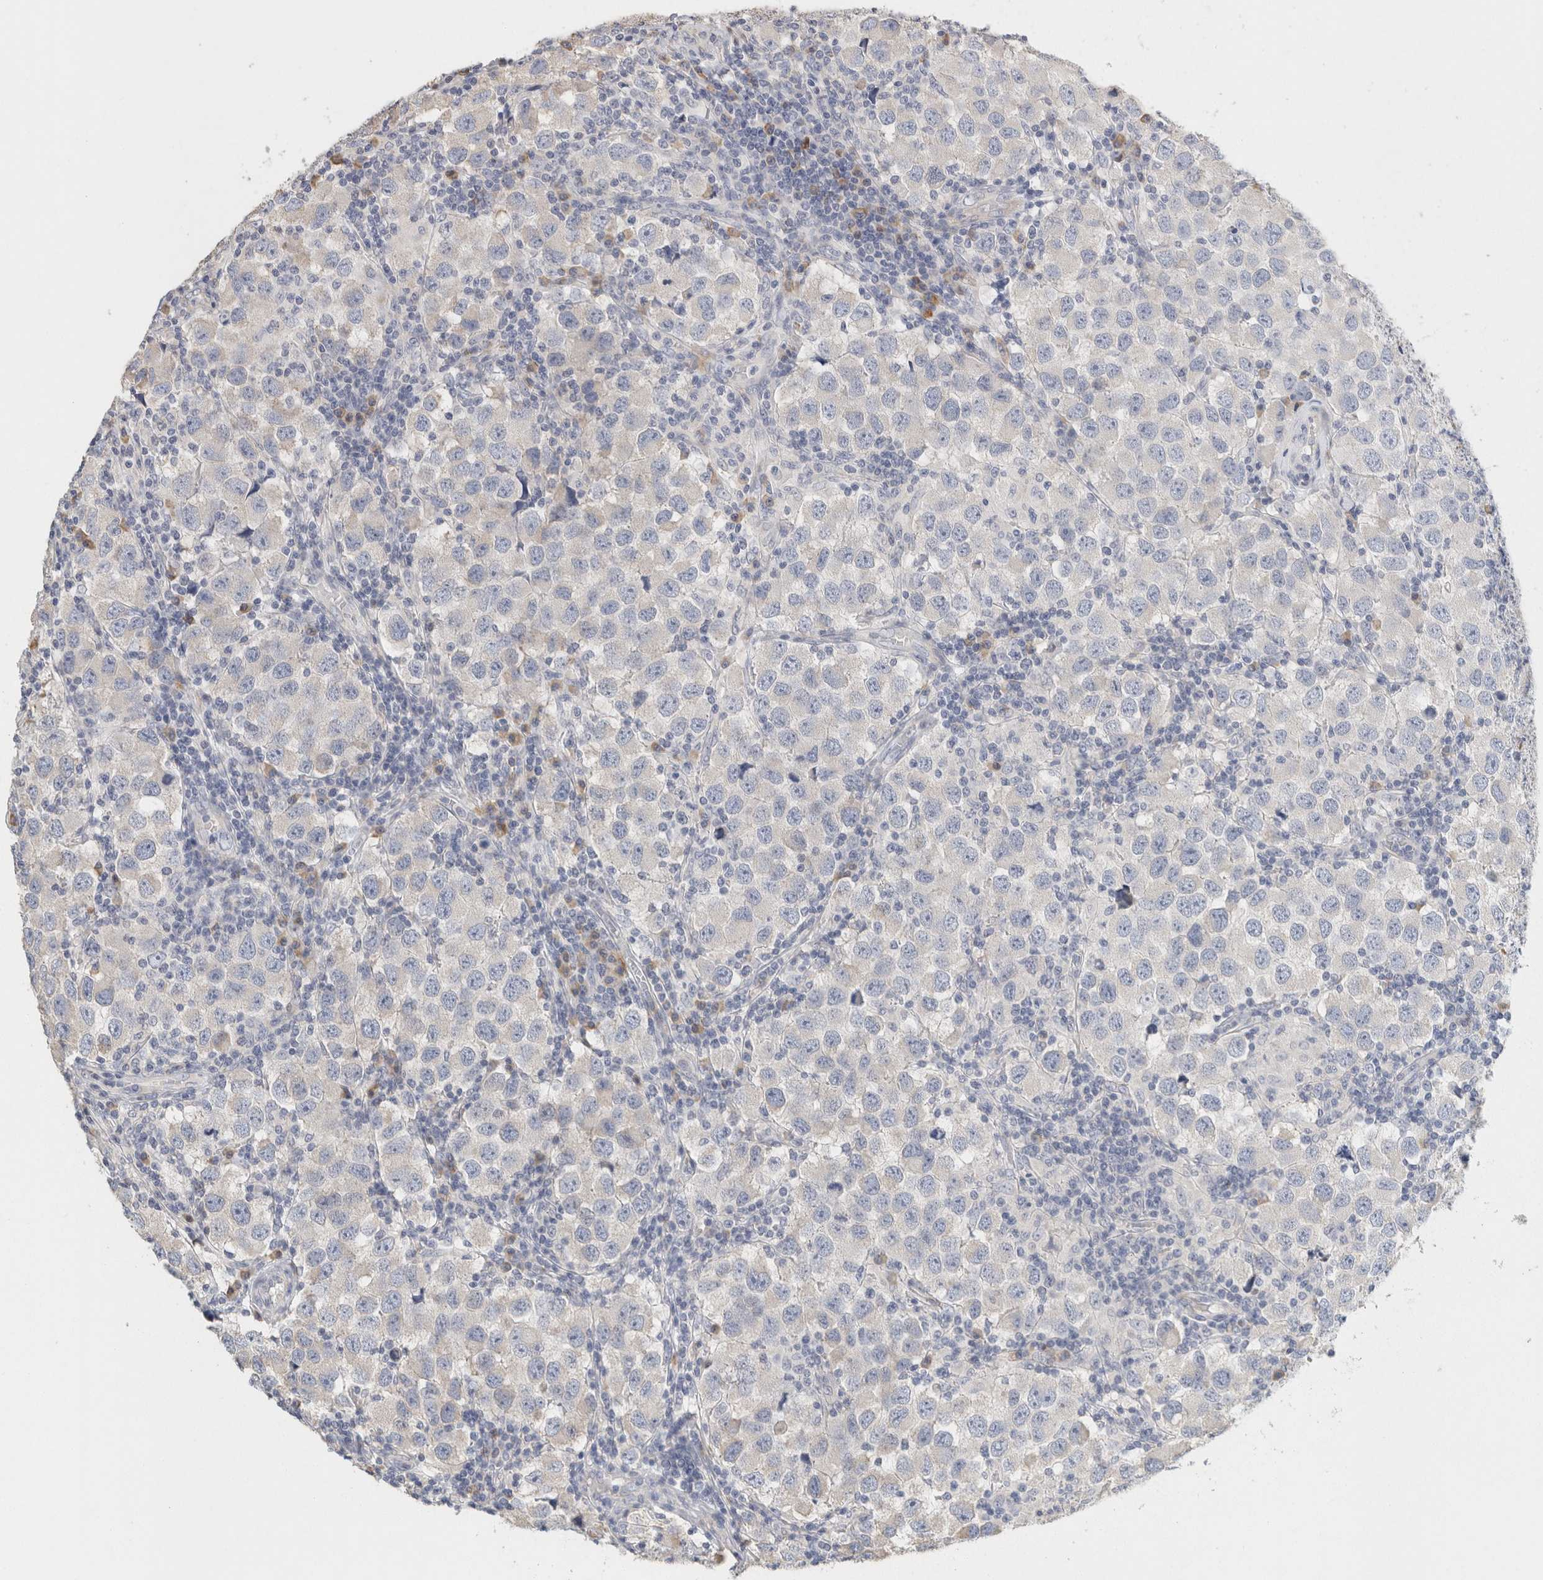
{"staining": {"intensity": "negative", "quantity": "none", "location": "none"}, "tissue": "testis cancer", "cell_type": "Tumor cells", "image_type": "cancer", "snomed": [{"axis": "morphology", "description": "Carcinoma, Embryonal, NOS"}, {"axis": "topography", "description": "Testis"}], "caption": "Immunohistochemical staining of testis cancer reveals no significant staining in tumor cells.", "gene": "NEFM", "patient": {"sex": "male", "age": 21}}